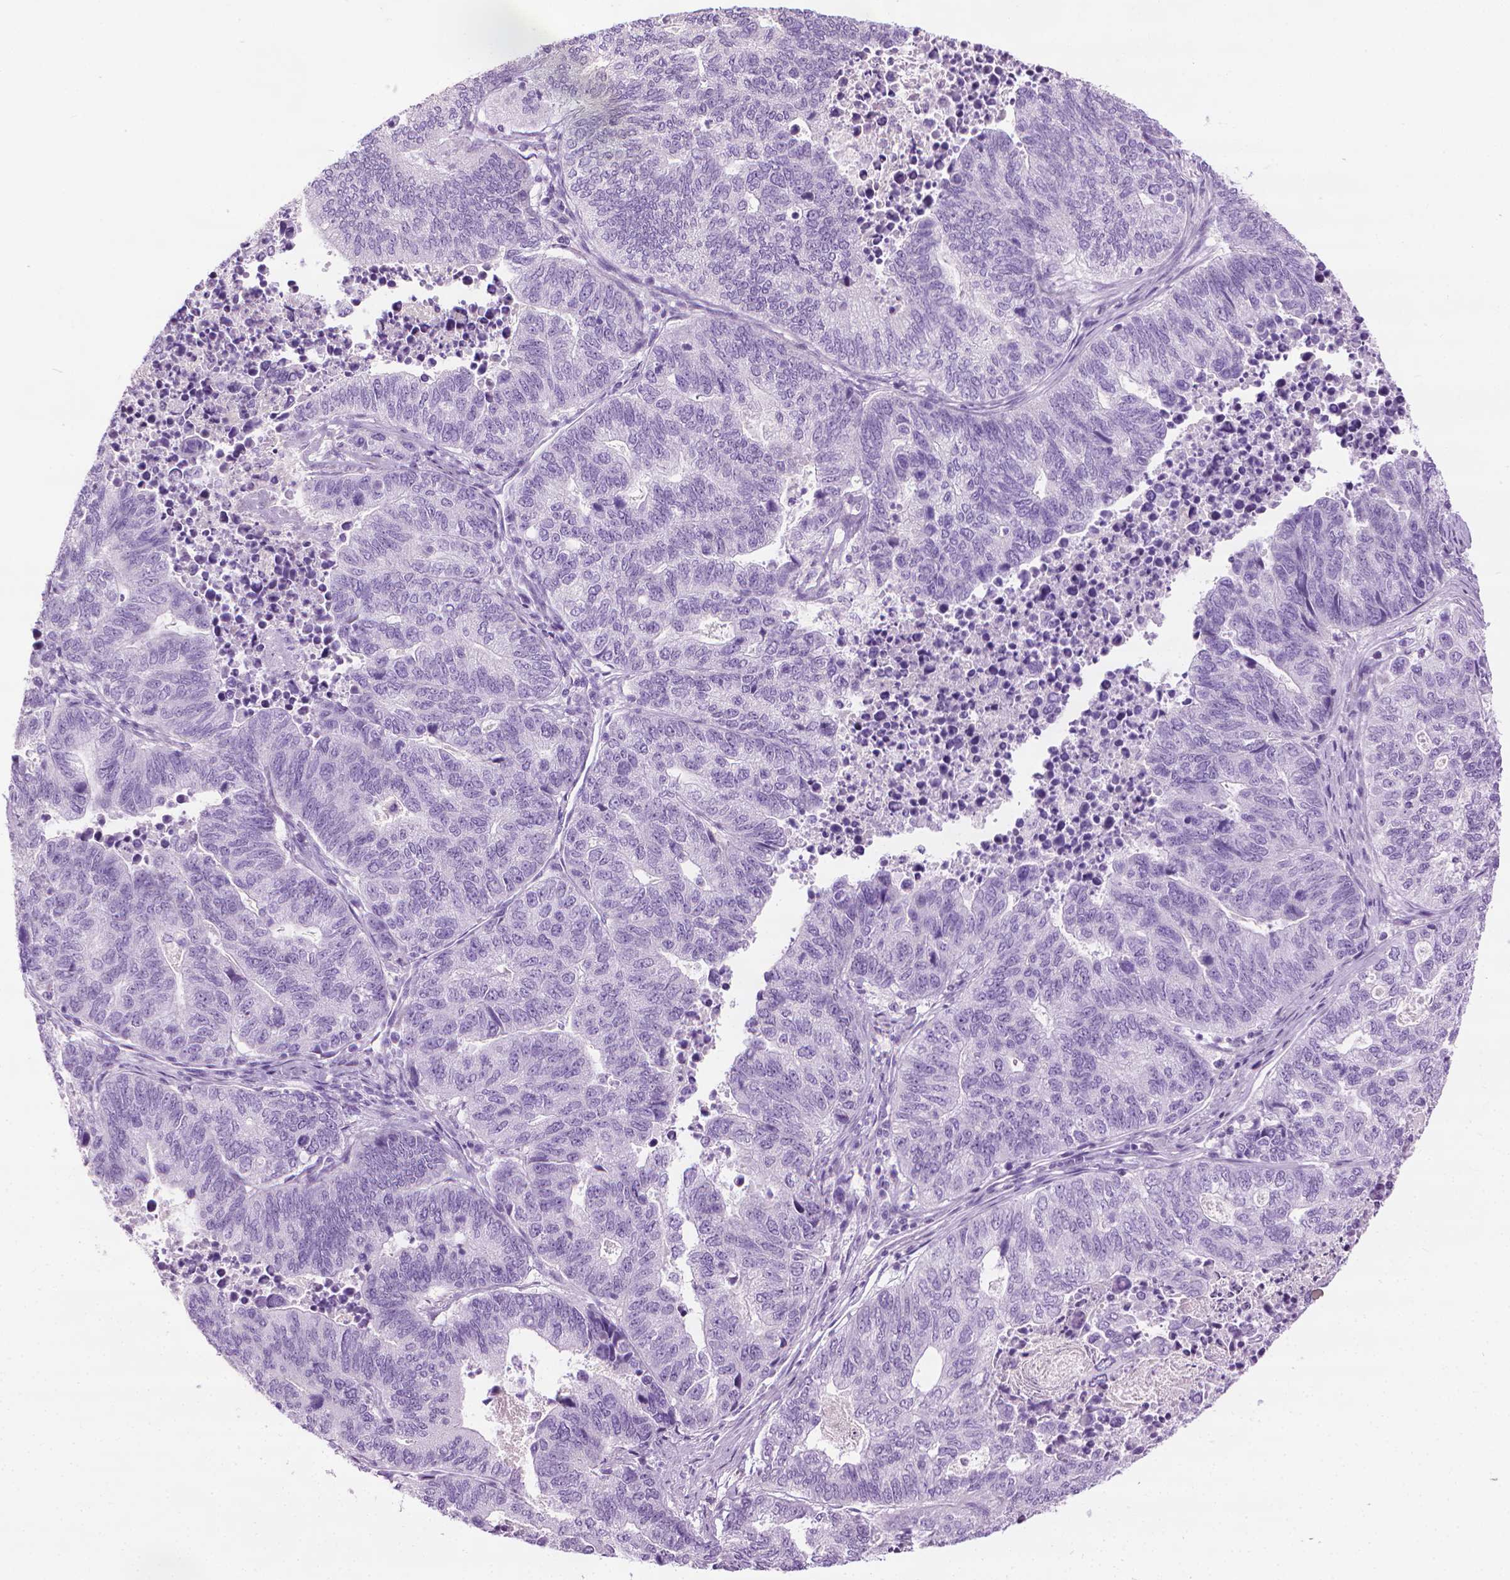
{"staining": {"intensity": "negative", "quantity": "none", "location": "none"}, "tissue": "stomach cancer", "cell_type": "Tumor cells", "image_type": "cancer", "snomed": [{"axis": "morphology", "description": "Adenocarcinoma, NOS"}, {"axis": "topography", "description": "Stomach, upper"}], "caption": "IHC micrograph of adenocarcinoma (stomach) stained for a protein (brown), which reveals no expression in tumor cells.", "gene": "DNAI7", "patient": {"sex": "female", "age": 67}}